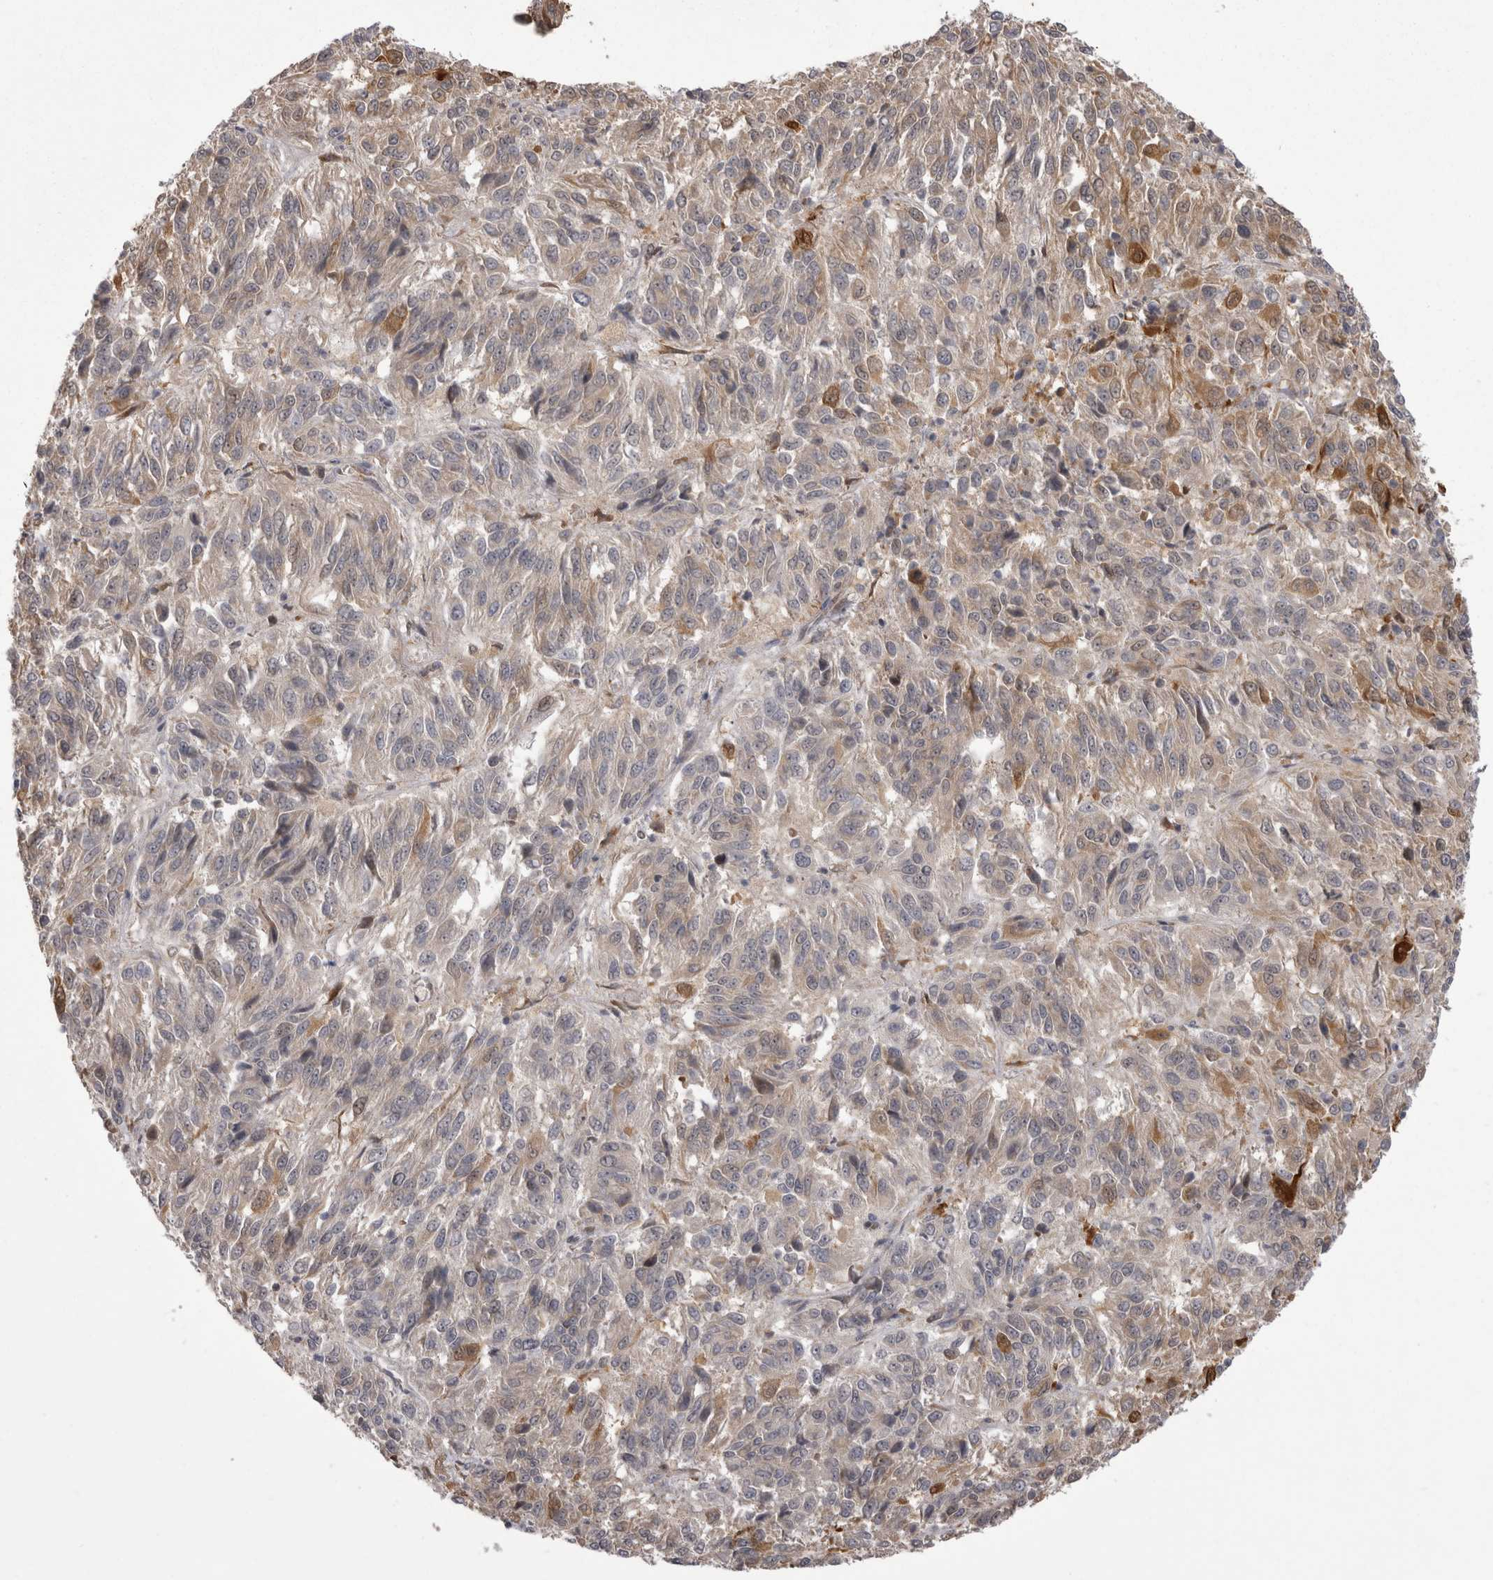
{"staining": {"intensity": "weak", "quantity": "25%-75%", "location": "cytoplasmic/membranous"}, "tissue": "melanoma", "cell_type": "Tumor cells", "image_type": "cancer", "snomed": [{"axis": "morphology", "description": "Malignant melanoma, Metastatic site"}, {"axis": "topography", "description": "Lung"}], "caption": "Immunohistochemistry of human malignant melanoma (metastatic site) demonstrates low levels of weak cytoplasmic/membranous staining in about 25%-75% of tumor cells.", "gene": "CHIC2", "patient": {"sex": "male", "age": 64}}